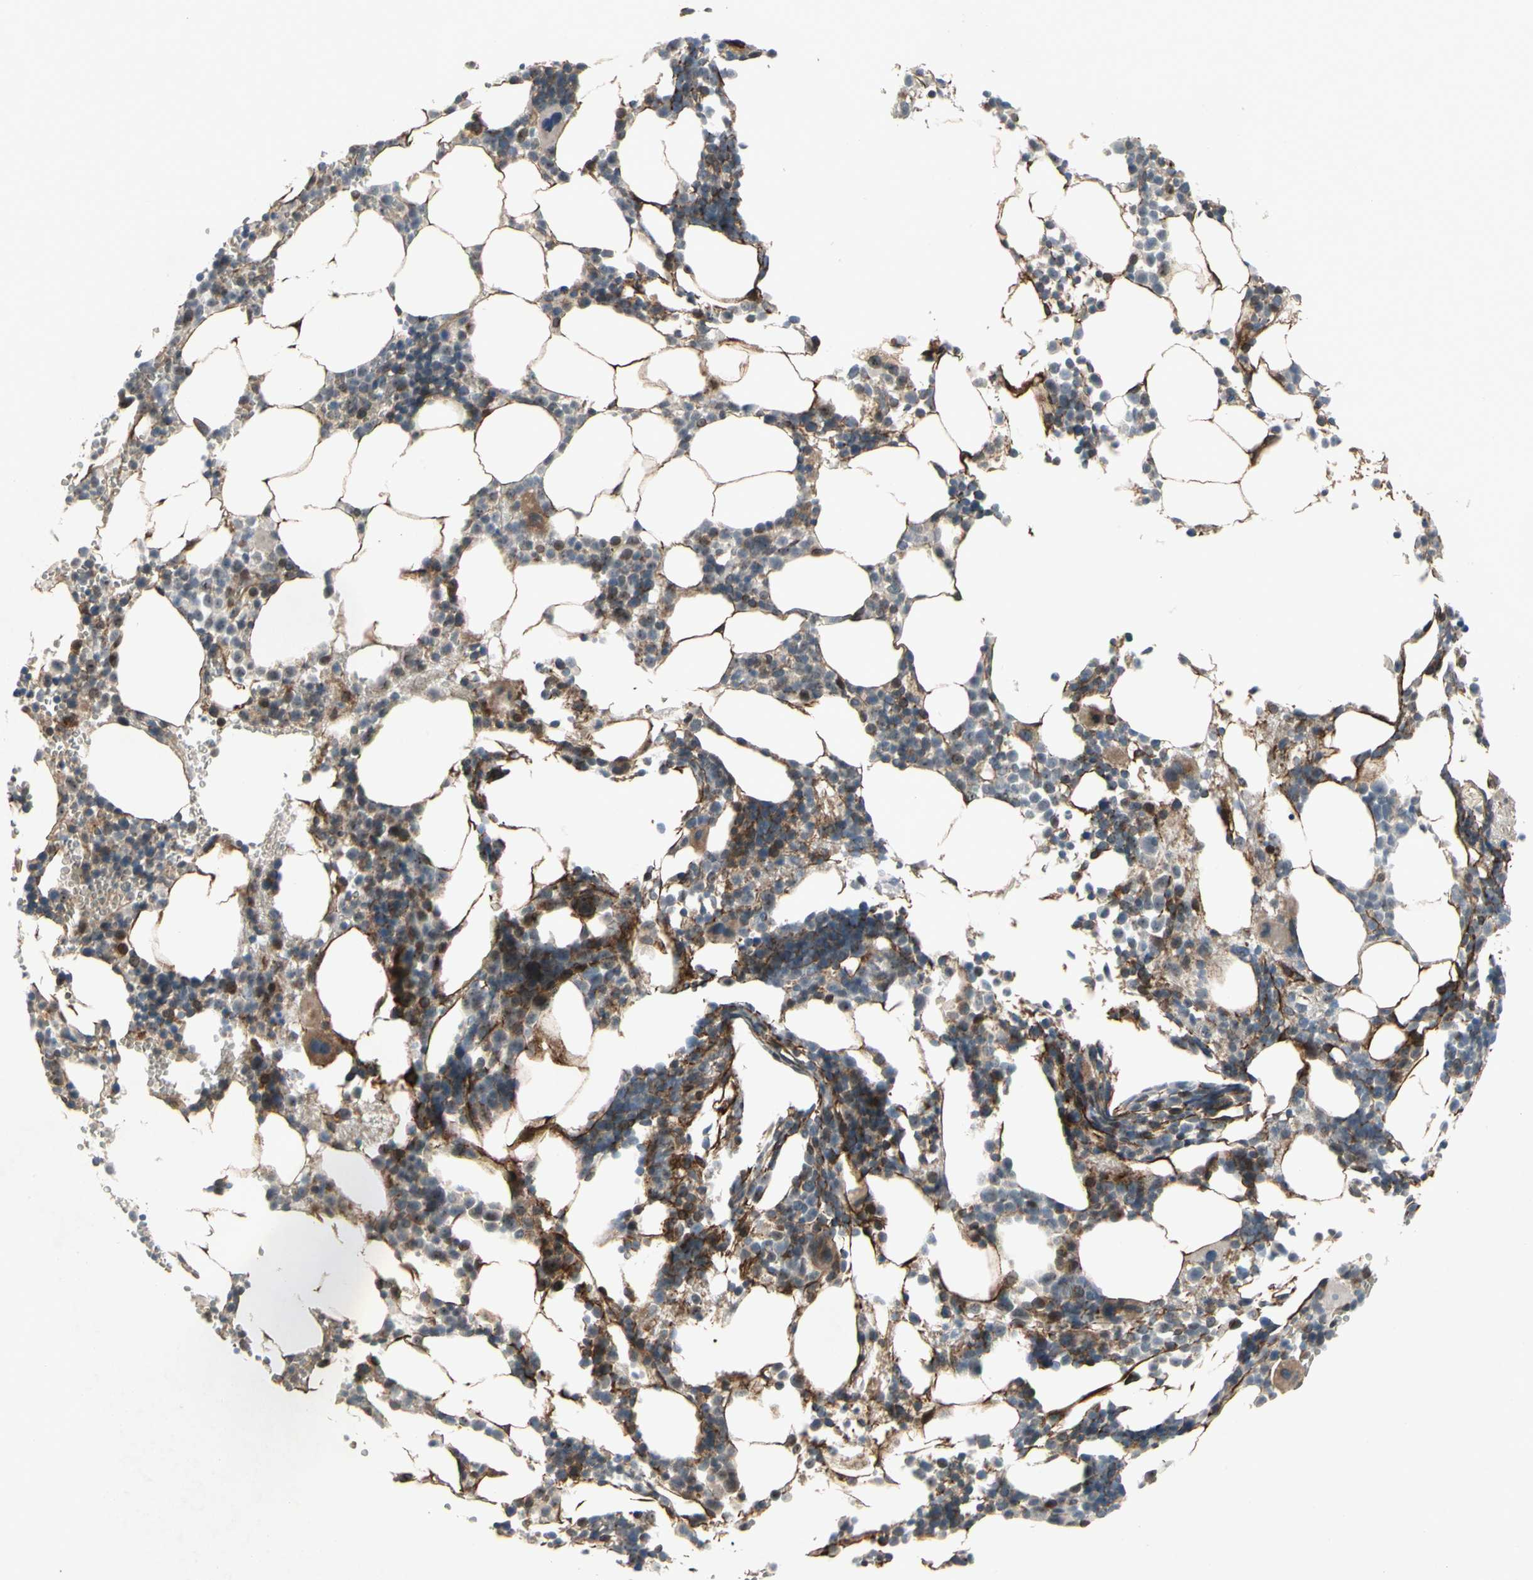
{"staining": {"intensity": "moderate", "quantity": "<25%", "location": "cytoplasmic/membranous"}, "tissue": "bone marrow", "cell_type": "Hematopoietic cells", "image_type": "normal", "snomed": [{"axis": "morphology", "description": "Normal tissue, NOS"}, {"axis": "morphology", "description": "Inflammation, NOS"}, {"axis": "topography", "description": "Bone marrow"}], "caption": "Protein analysis of unremarkable bone marrow reveals moderate cytoplasmic/membranous staining in approximately <25% of hematopoietic cells.", "gene": "SLC39A9", "patient": {"sex": "male", "age": 42}}